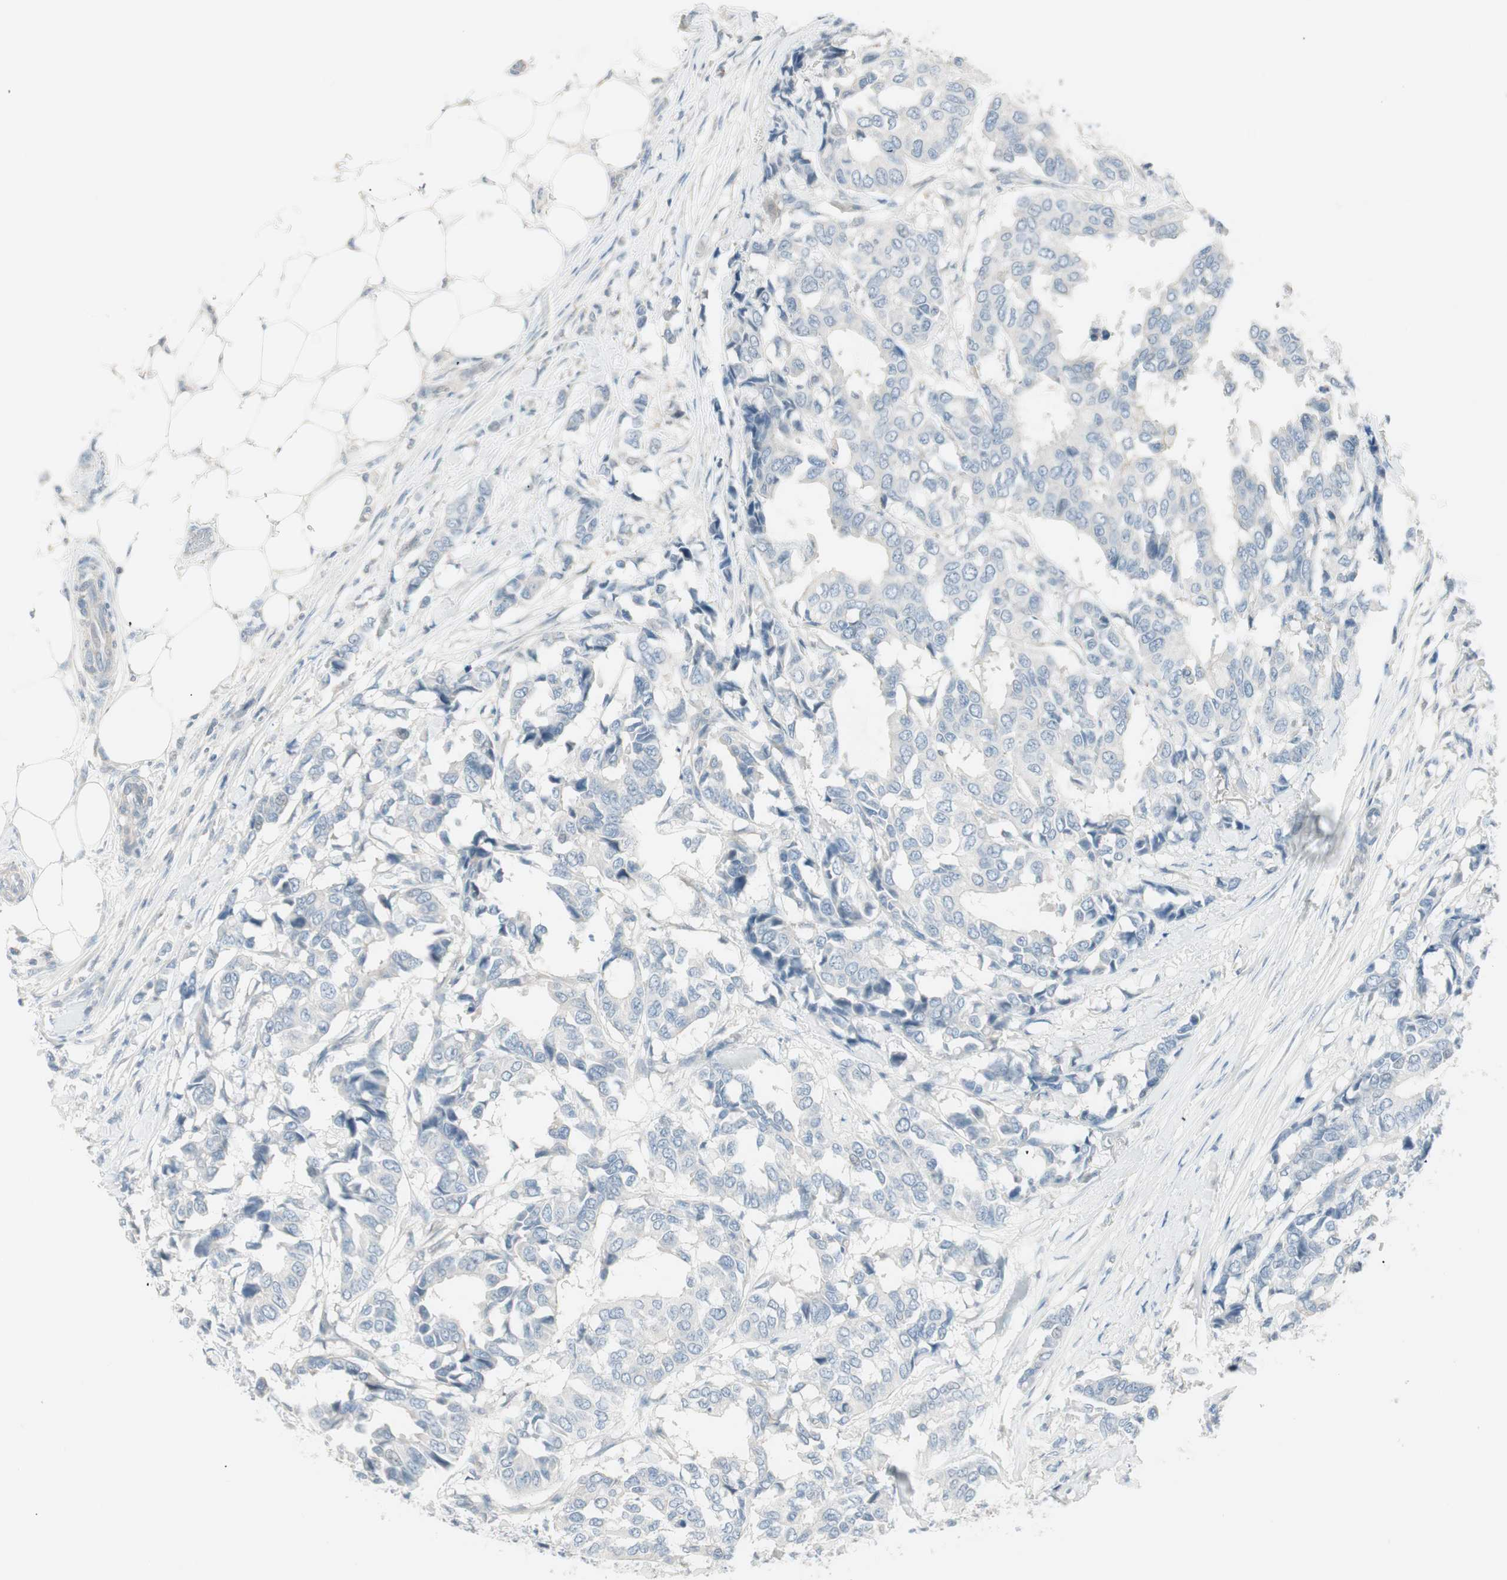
{"staining": {"intensity": "negative", "quantity": "none", "location": "none"}, "tissue": "breast cancer", "cell_type": "Tumor cells", "image_type": "cancer", "snomed": [{"axis": "morphology", "description": "Duct carcinoma"}, {"axis": "topography", "description": "Breast"}], "caption": "DAB (3,3'-diaminobenzidine) immunohistochemical staining of breast cancer displays no significant positivity in tumor cells. (DAB (3,3'-diaminobenzidine) IHC with hematoxylin counter stain).", "gene": "ITLN2", "patient": {"sex": "female", "age": 87}}